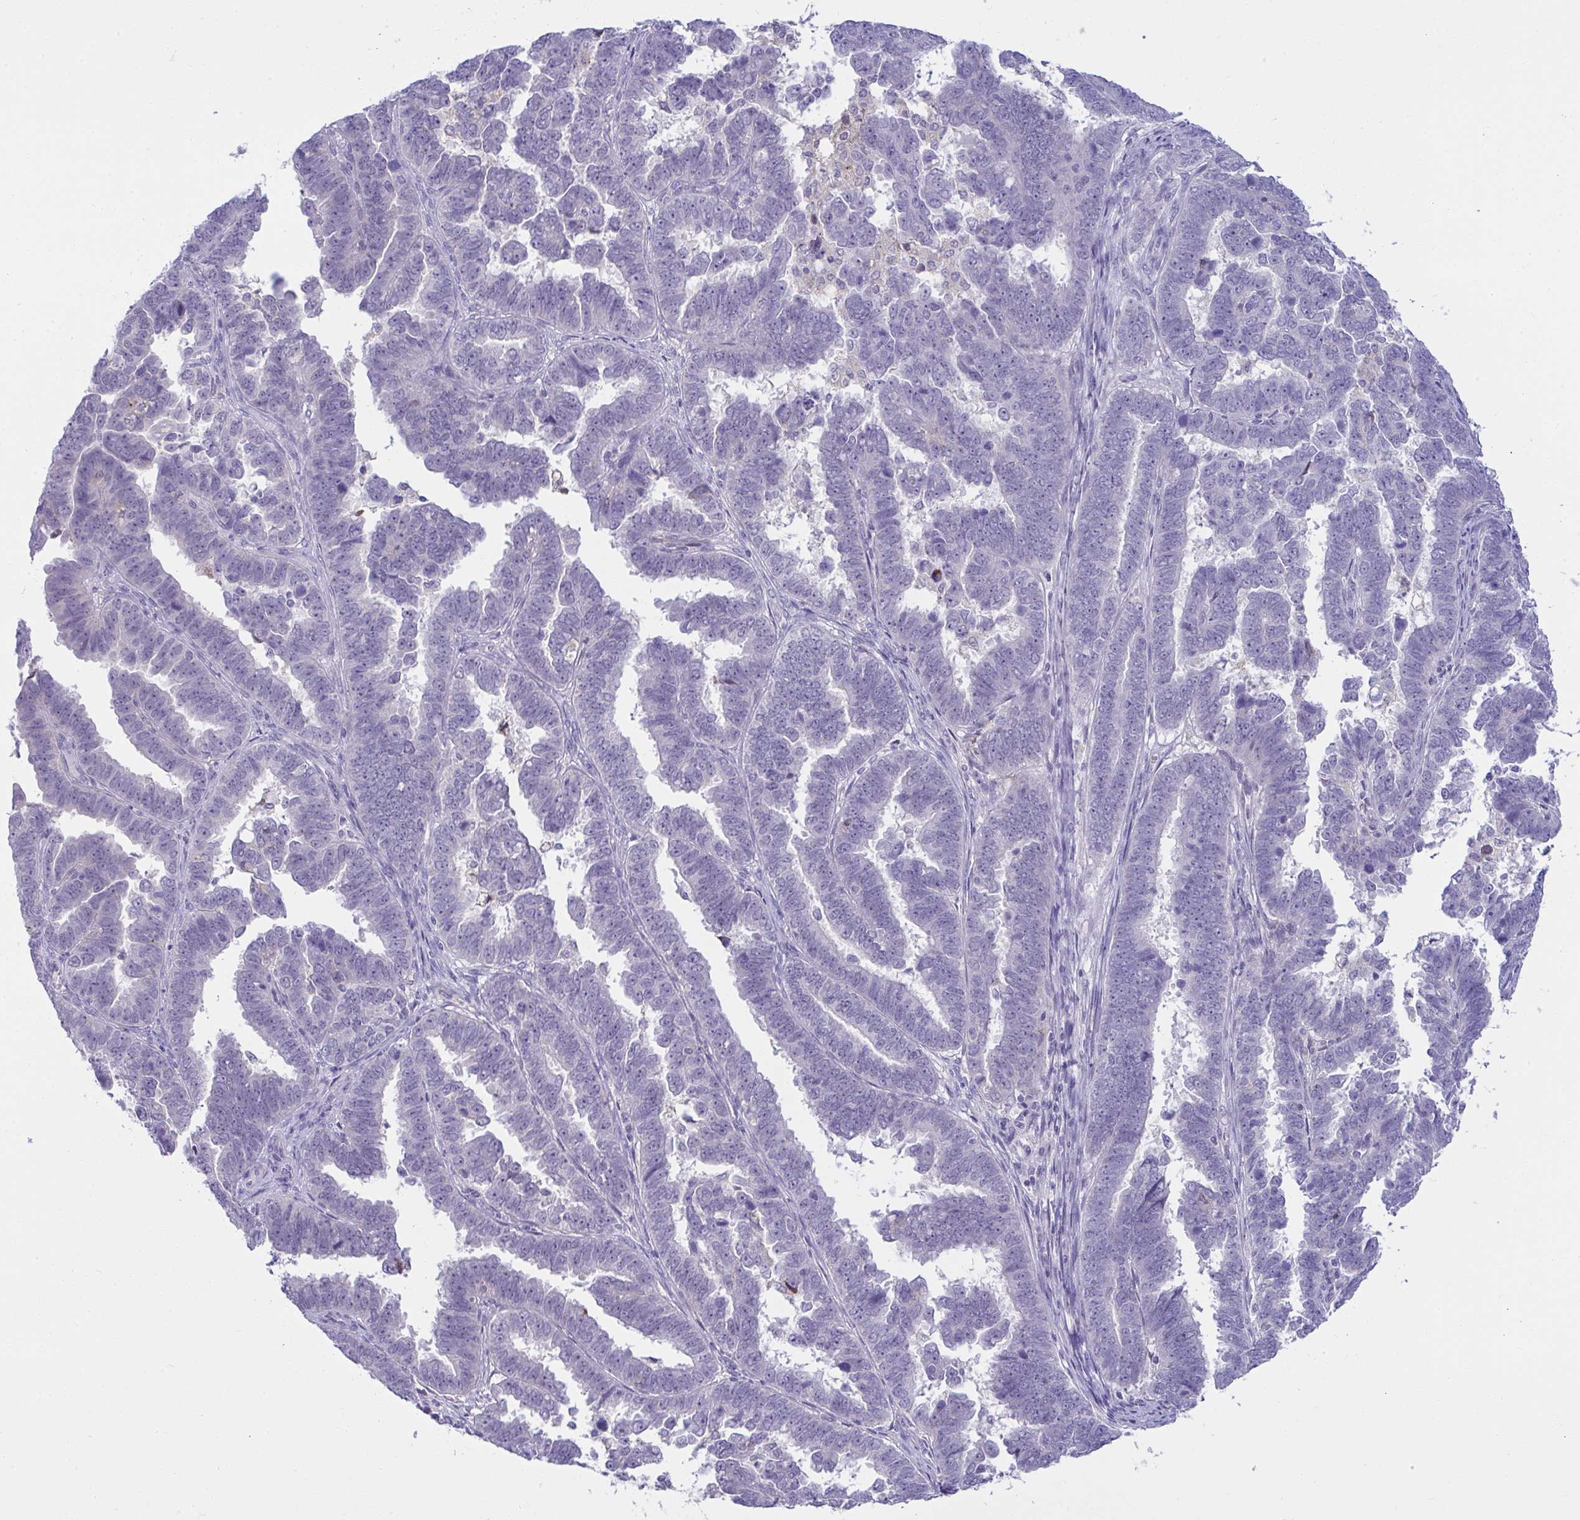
{"staining": {"intensity": "negative", "quantity": "none", "location": "none"}, "tissue": "endometrial cancer", "cell_type": "Tumor cells", "image_type": "cancer", "snomed": [{"axis": "morphology", "description": "Adenocarcinoma, NOS"}, {"axis": "topography", "description": "Endometrium"}], "caption": "Immunohistochemistry of human adenocarcinoma (endometrial) reveals no staining in tumor cells.", "gene": "RGPD5", "patient": {"sex": "female", "age": 75}}